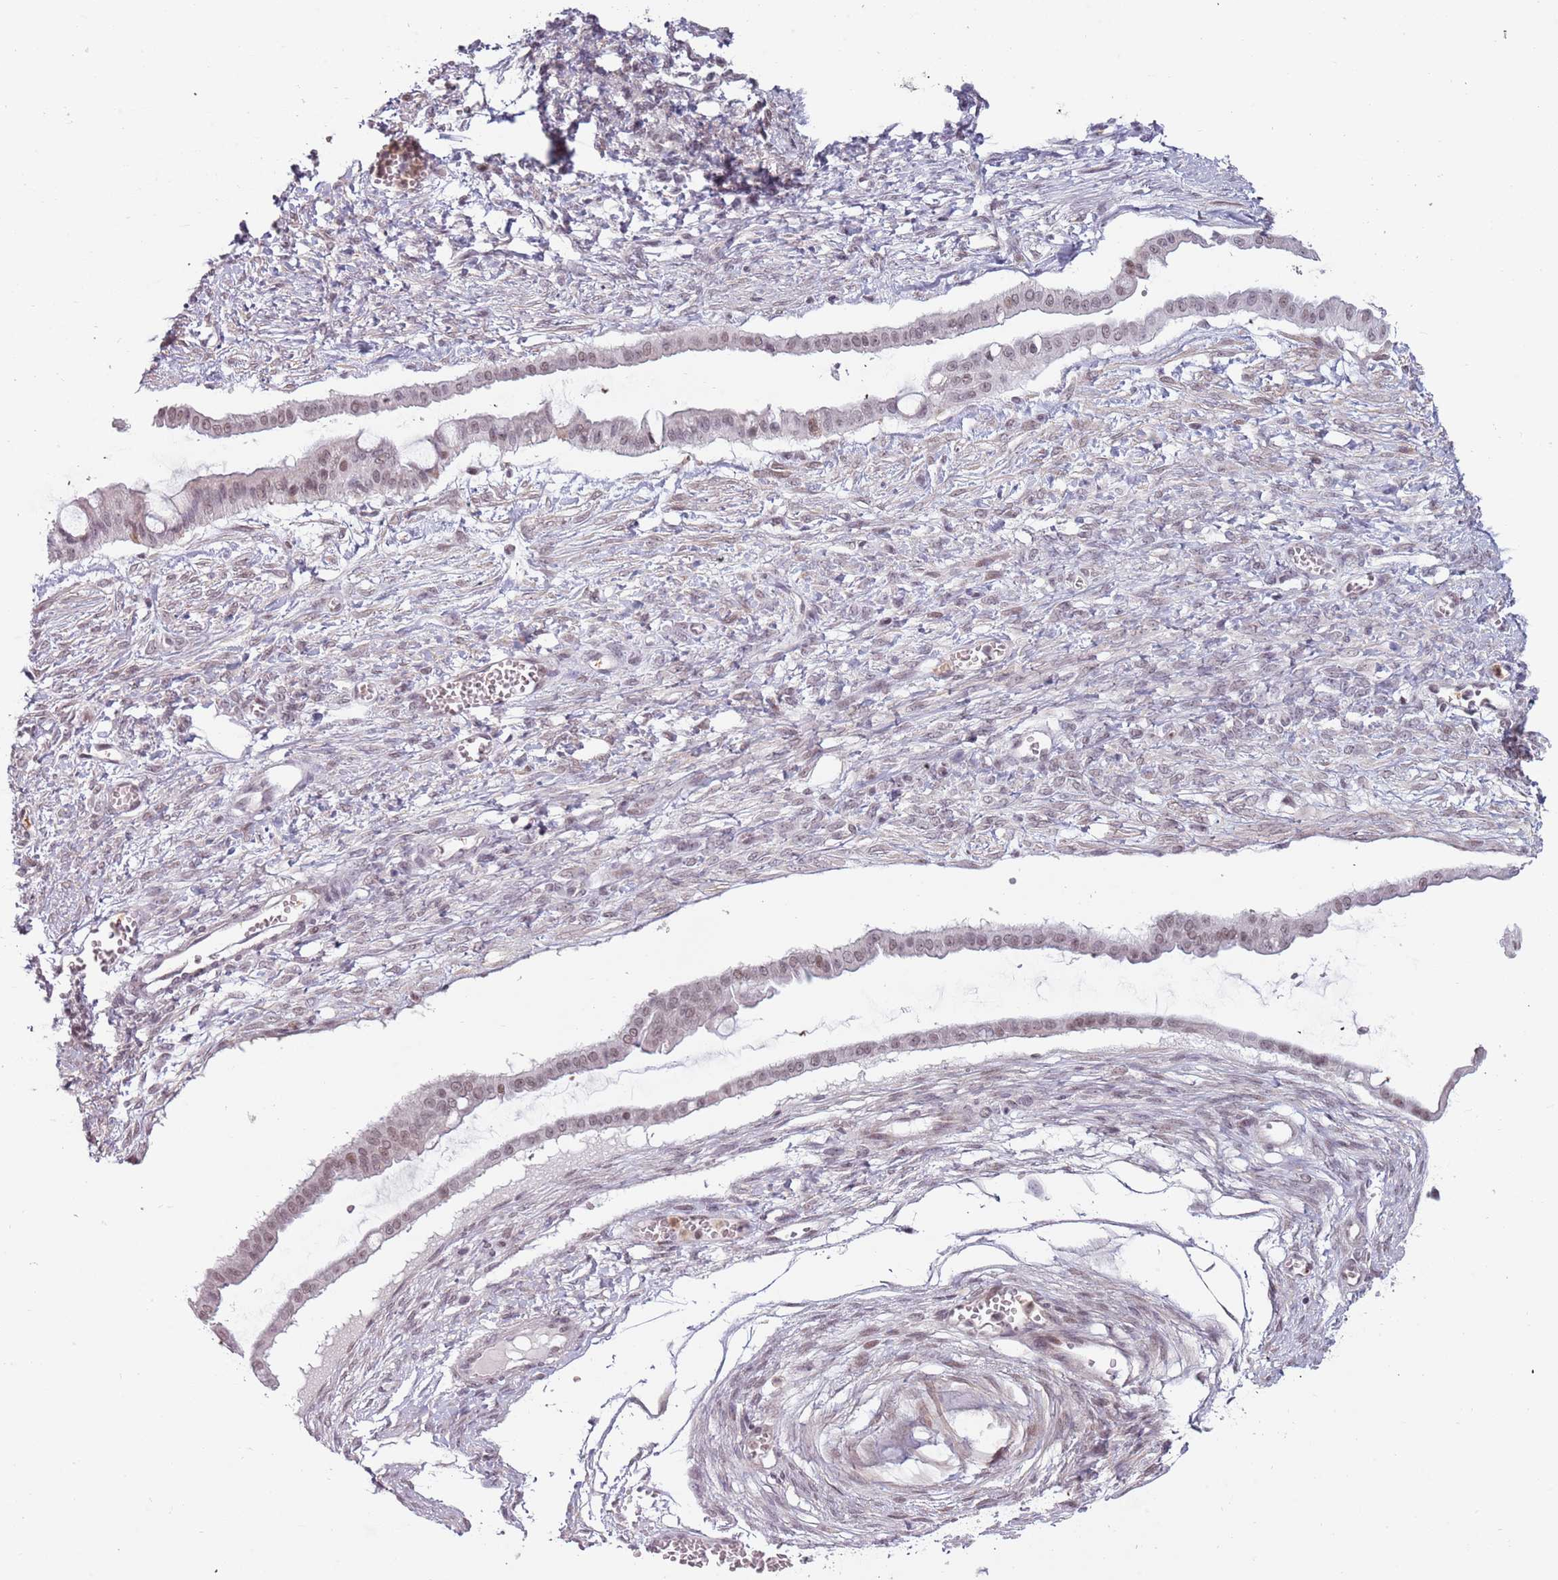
{"staining": {"intensity": "weak", "quantity": ">75%", "location": "nuclear"}, "tissue": "ovarian cancer", "cell_type": "Tumor cells", "image_type": "cancer", "snomed": [{"axis": "morphology", "description": "Cystadenocarcinoma, mucinous, NOS"}, {"axis": "topography", "description": "Ovary"}], "caption": "This is an image of immunohistochemistry (IHC) staining of ovarian mucinous cystadenocarcinoma, which shows weak staining in the nuclear of tumor cells.", "gene": "REXO4", "patient": {"sex": "female", "age": 73}}